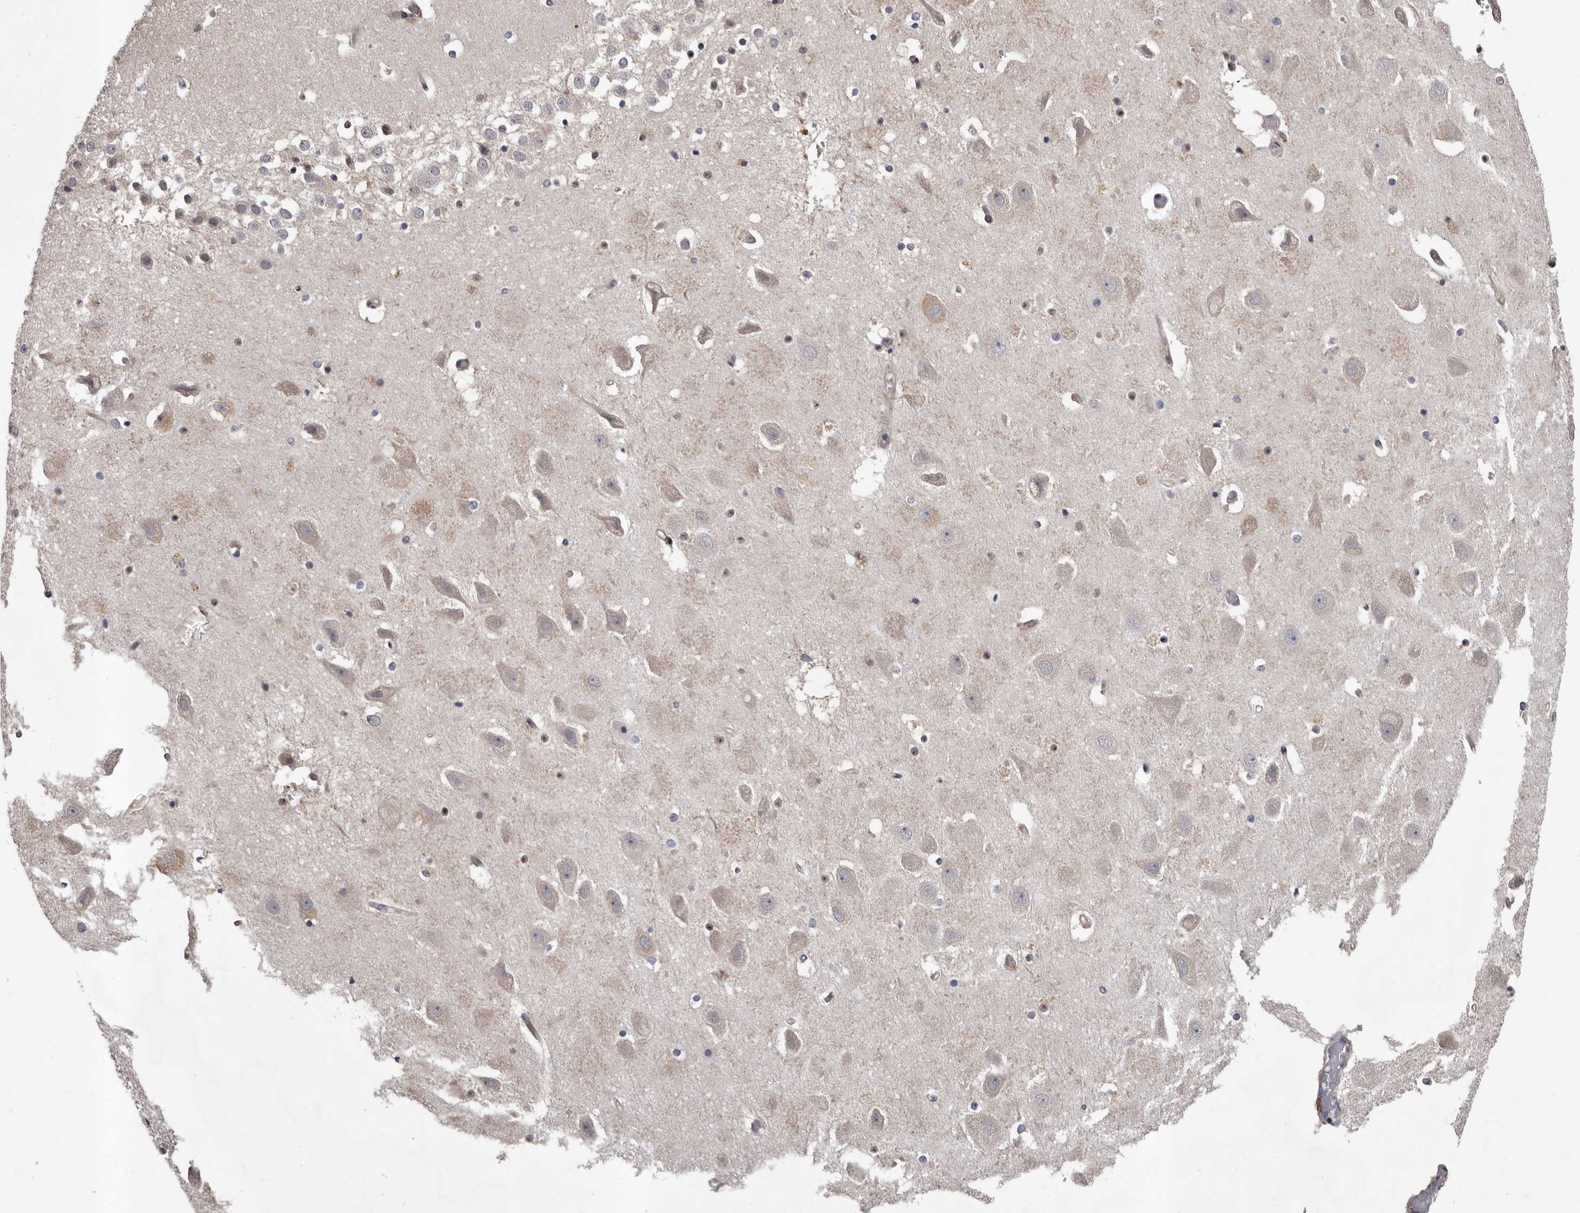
{"staining": {"intensity": "weak", "quantity": "<25%", "location": "cytoplasmic/membranous"}, "tissue": "hippocampus", "cell_type": "Glial cells", "image_type": "normal", "snomed": [{"axis": "morphology", "description": "Normal tissue, NOS"}, {"axis": "topography", "description": "Hippocampus"}], "caption": "An IHC micrograph of normal hippocampus is shown. There is no staining in glial cells of hippocampus. (Brightfield microscopy of DAB (3,3'-diaminobenzidine) immunohistochemistry at high magnification).", "gene": "PRKD1", "patient": {"sex": "female", "age": 52}}